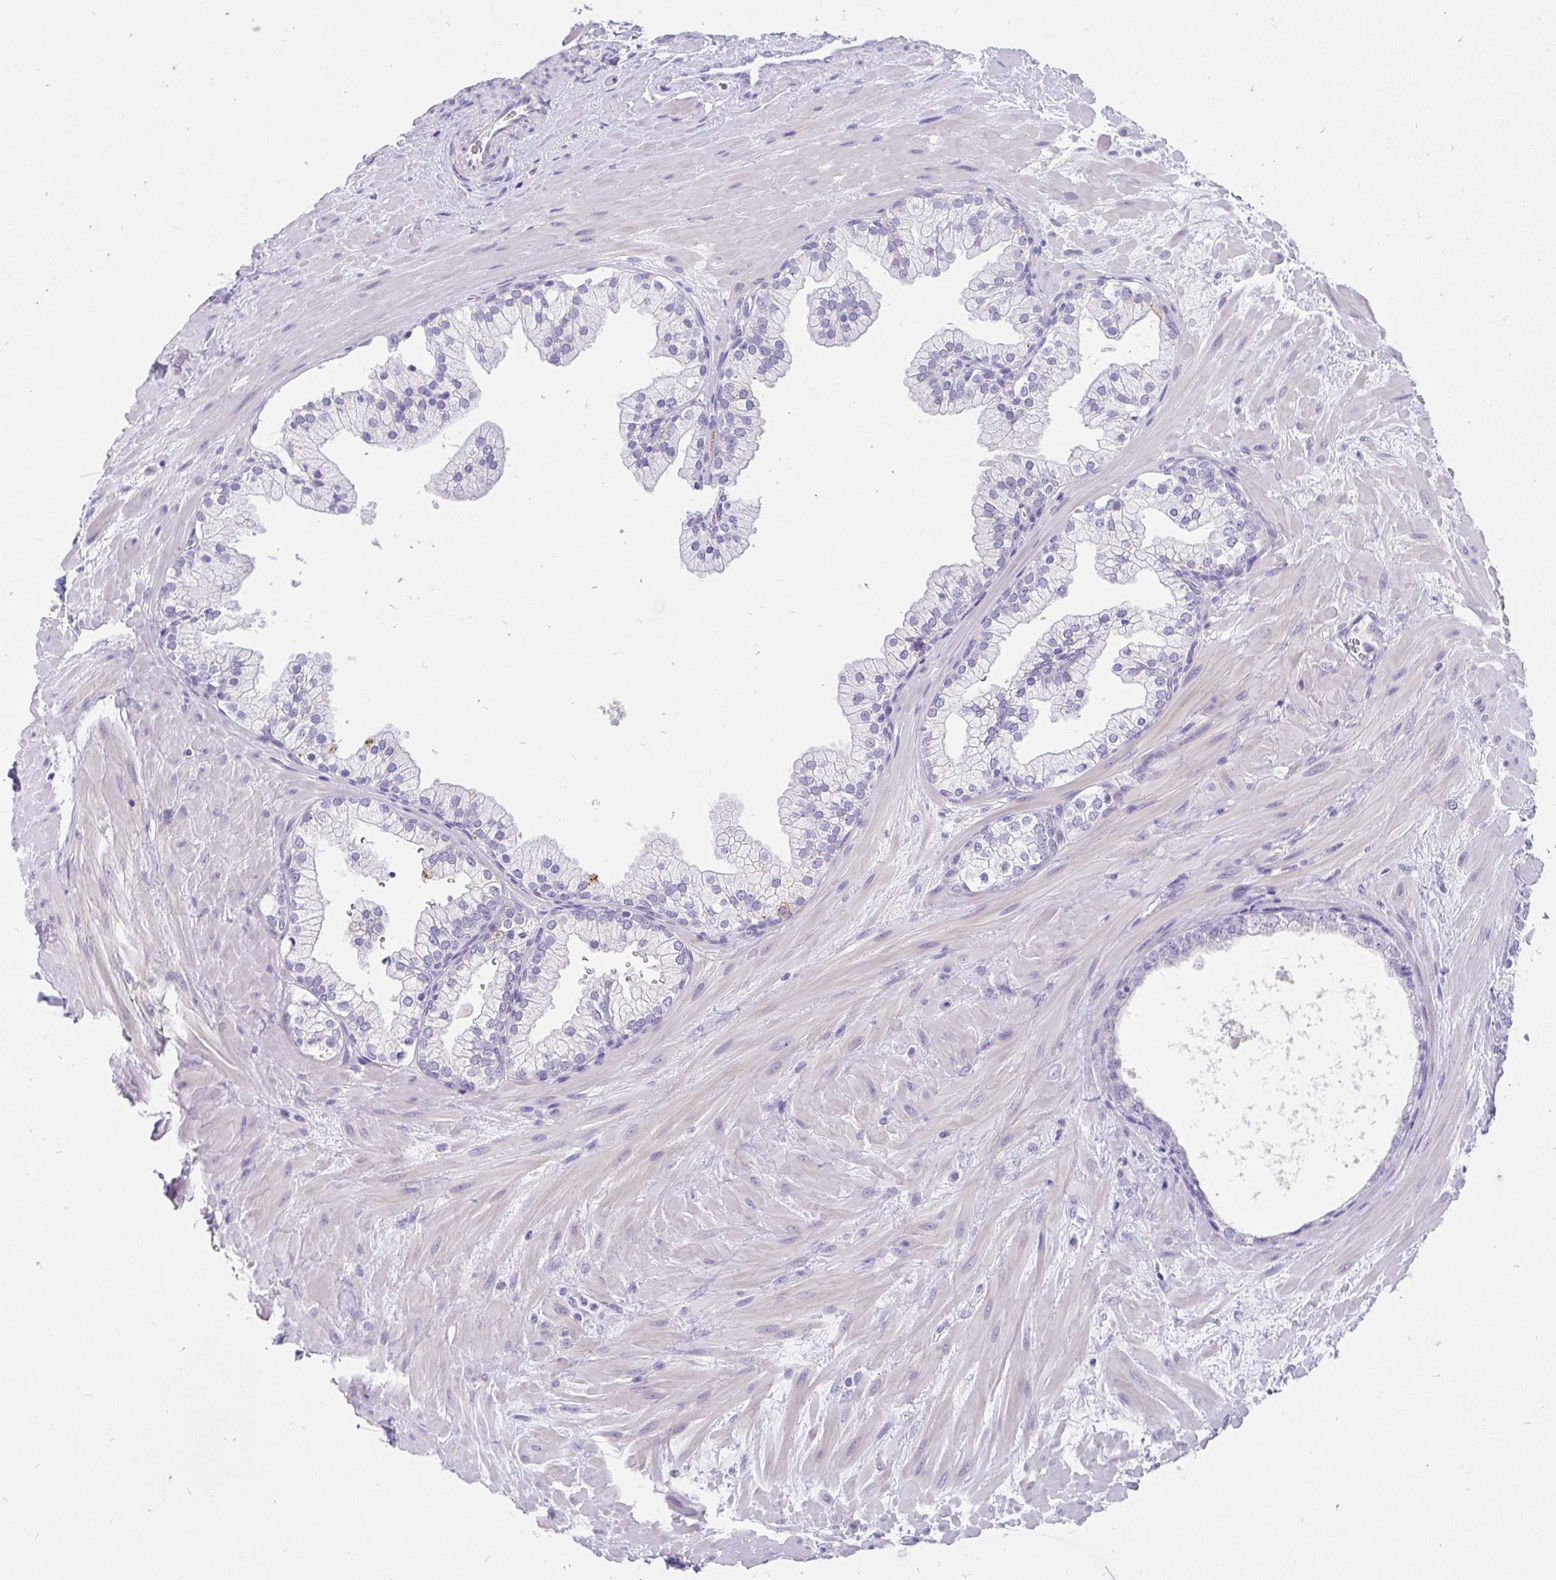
{"staining": {"intensity": "strong", "quantity": "25%-75%", "location": "cytoplasmic/membranous"}, "tissue": "prostate", "cell_type": "Glandular cells", "image_type": "normal", "snomed": [{"axis": "morphology", "description": "Normal tissue, NOS"}, {"axis": "topography", "description": "Prostate"}, {"axis": "topography", "description": "Peripheral nerve tissue"}], "caption": "Immunohistochemistry (DAB) staining of normal prostate demonstrates strong cytoplasmic/membranous protein expression in about 25%-75% of glandular cells.", "gene": "INTS5", "patient": {"sex": "male", "age": 61}}